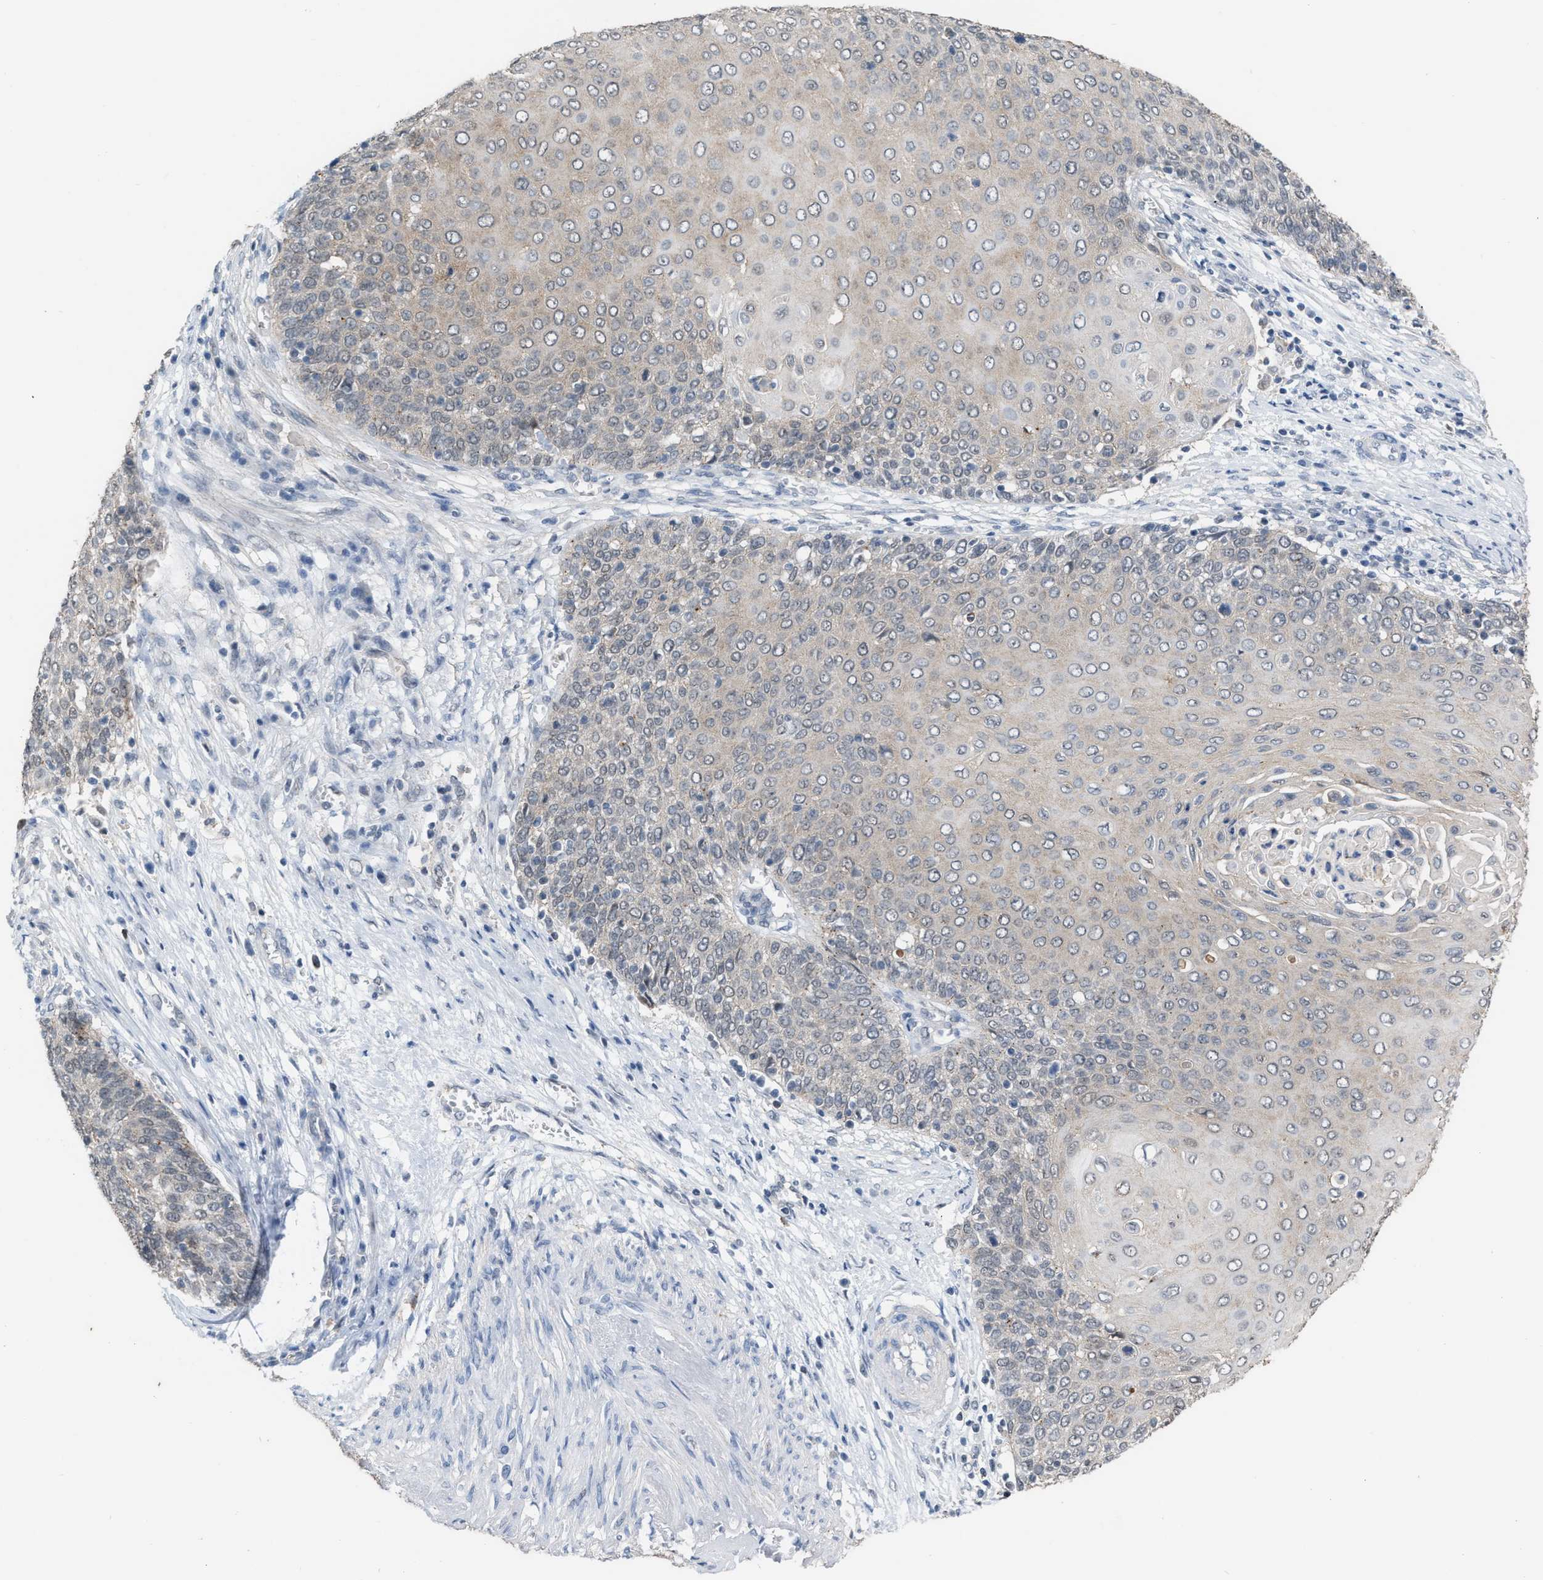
{"staining": {"intensity": "weak", "quantity": ">75%", "location": "cytoplasmic/membranous"}, "tissue": "cervical cancer", "cell_type": "Tumor cells", "image_type": "cancer", "snomed": [{"axis": "morphology", "description": "Squamous cell carcinoma, NOS"}, {"axis": "topography", "description": "Cervix"}], "caption": "Immunohistochemical staining of cervical cancer exhibits low levels of weak cytoplasmic/membranous expression in approximately >75% of tumor cells. (IHC, brightfield microscopy, high magnification).", "gene": "BAIAP2L1", "patient": {"sex": "female", "age": 39}}